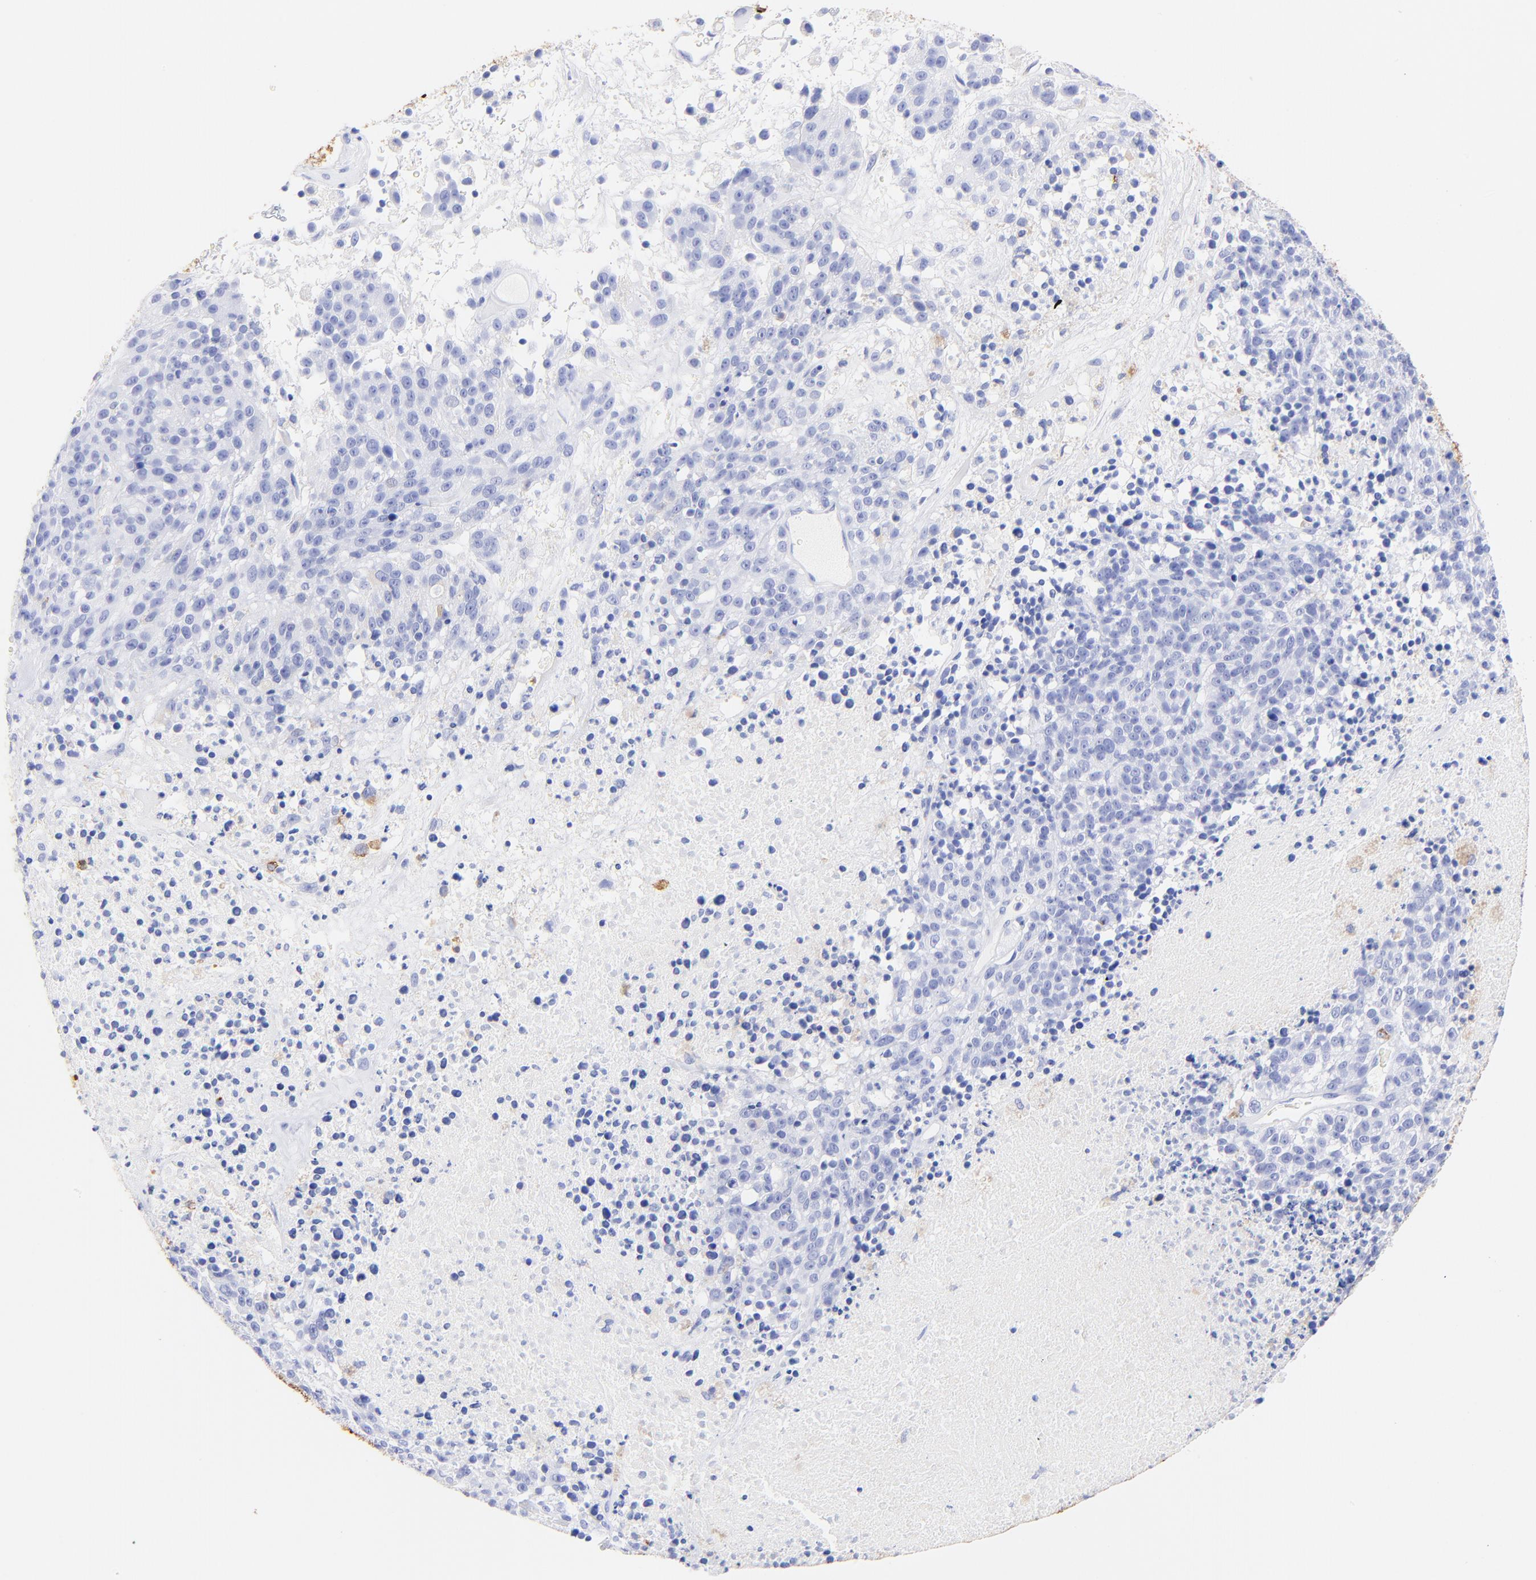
{"staining": {"intensity": "strong", "quantity": ">75%", "location": "cytoplasmic/membranous"}, "tissue": "melanoma", "cell_type": "Tumor cells", "image_type": "cancer", "snomed": [{"axis": "morphology", "description": "Malignant melanoma, Metastatic site"}, {"axis": "topography", "description": "Cerebral cortex"}], "caption": "The immunohistochemical stain labels strong cytoplasmic/membranous positivity in tumor cells of malignant melanoma (metastatic site) tissue.", "gene": "KRT19", "patient": {"sex": "female", "age": 52}}